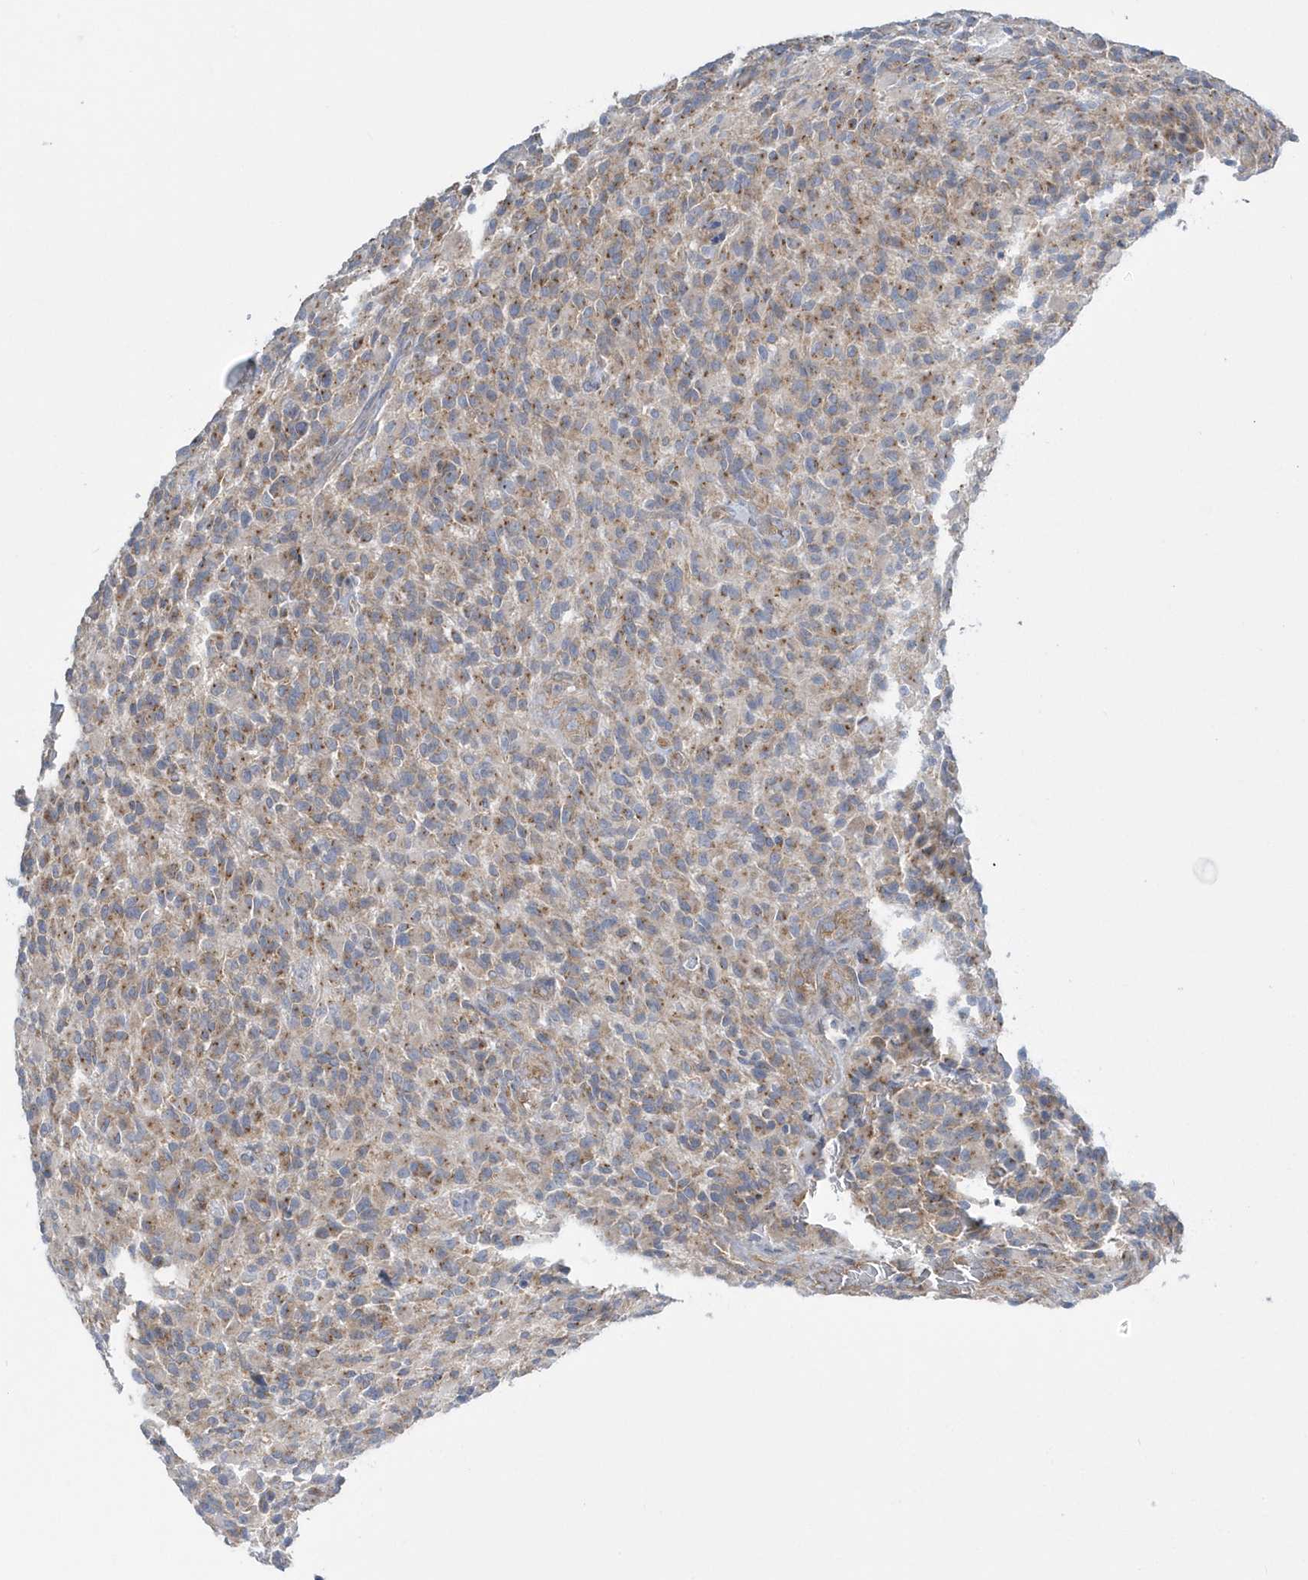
{"staining": {"intensity": "weak", "quantity": ">75%", "location": "cytoplasmic/membranous"}, "tissue": "glioma", "cell_type": "Tumor cells", "image_type": "cancer", "snomed": [{"axis": "morphology", "description": "Glioma, malignant, High grade"}, {"axis": "topography", "description": "Brain"}], "caption": "DAB (3,3'-diaminobenzidine) immunohistochemical staining of malignant glioma (high-grade) exhibits weak cytoplasmic/membranous protein expression in about >75% of tumor cells.", "gene": "EIF3C", "patient": {"sex": "male", "age": 71}}